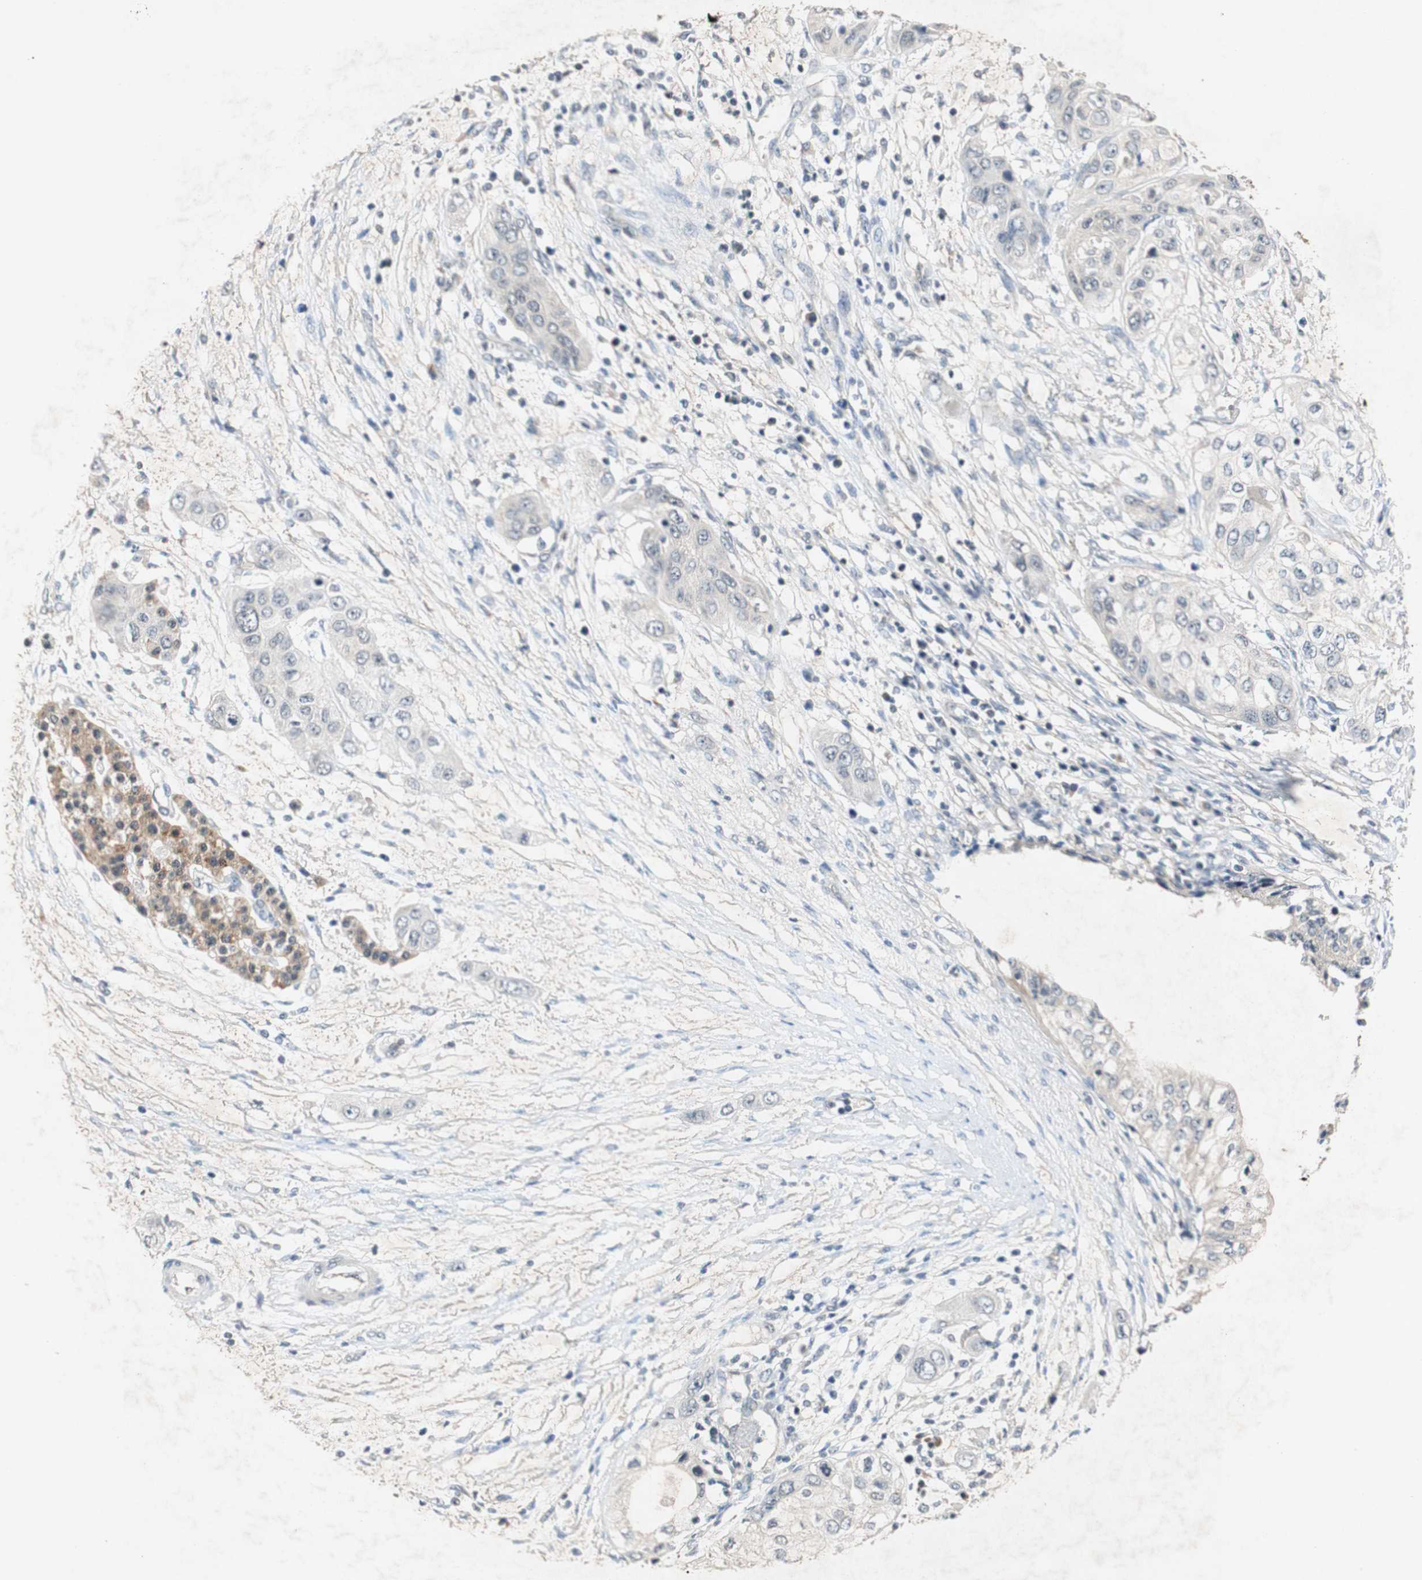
{"staining": {"intensity": "moderate", "quantity": "<25%", "location": "cytoplasmic/membranous"}, "tissue": "pancreatic cancer", "cell_type": "Tumor cells", "image_type": "cancer", "snomed": [{"axis": "morphology", "description": "Adenocarcinoma, NOS"}, {"axis": "topography", "description": "Pancreas"}], "caption": "A low amount of moderate cytoplasmic/membranous positivity is seen in about <25% of tumor cells in adenocarcinoma (pancreatic) tissue.", "gene": "PIN1", "patient": {"sex": "female", "age": 70}}